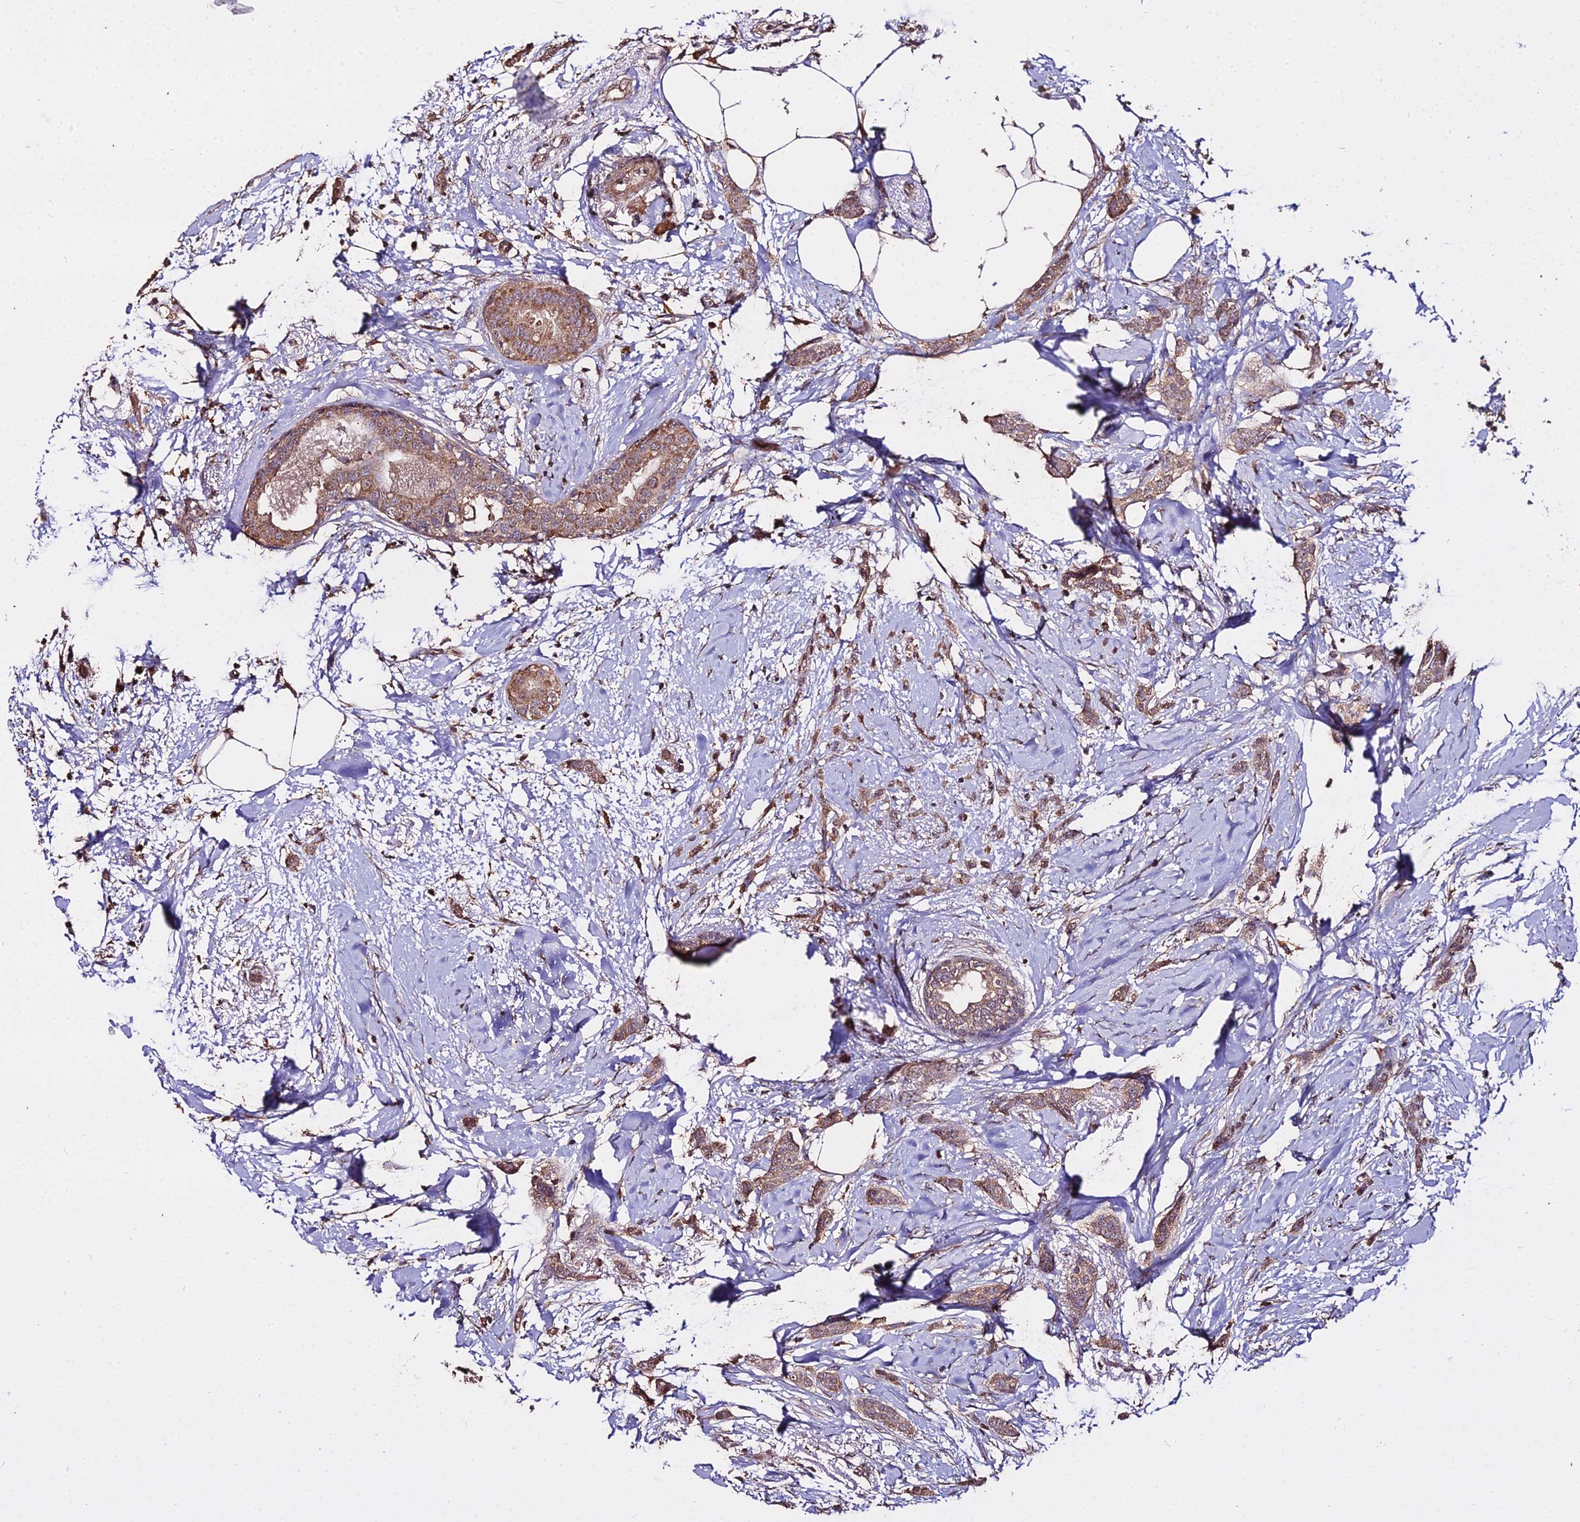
{"staining": {"intensity": "moderate", "quantity": ">75%", "location": "cytoplasmic/membranous"}, "tissue": "breast cancer", "cell_type": "Tumor cells", "image_type": "cancer", "snomed": [{"axis": "morphology", "description": "Duct carcinoma"}, {"axis": "topography", "description": "Breast"}], "caption": "This is an image of IHC staining of breast intraductal carcinoma, which shows moderate staining in the cytoplasmic/membranous of tumor cells.", "gene": "METTL13", "patient": {"sex": "female", "age": 72}}